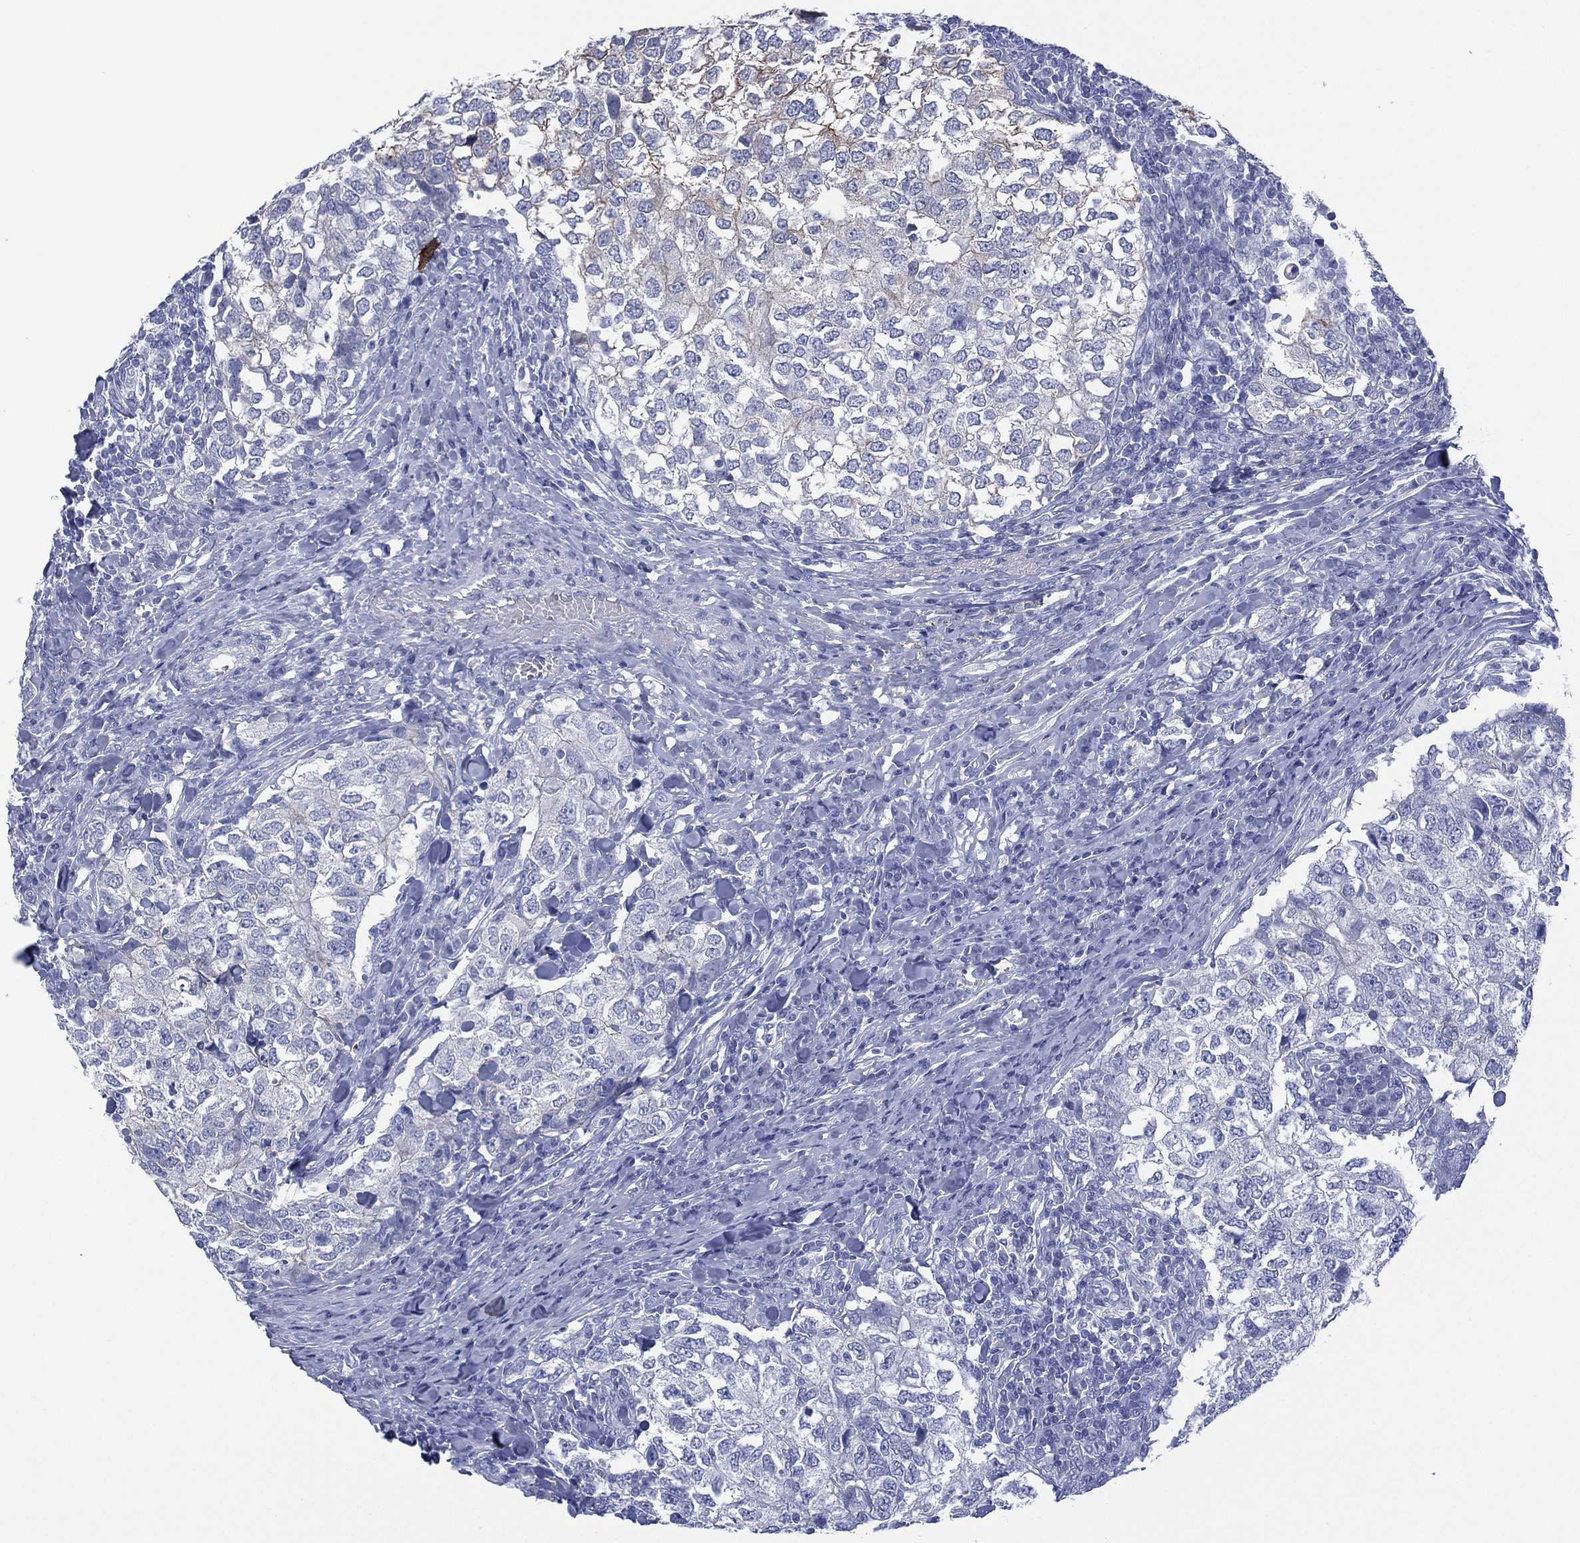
{"staining": {"intensity": "negative", "quantity": "none", "location": "none"}, "tissue": "breast cancer", "cell_type": "Tumor cells", "image_type": "cancer", "snomed": [{"axis": "morphology", "description": "Duct carcinoma"}, {"axis": "topography", "description": "Breast"}], "caption": "Immunohistochemistry (IHC) image of neoplastic tissue: breast cancer stained with DAB (3,3'-diaminobenzidine) shows no significant protein expression in tumor cells. (Brightfield microscopy of DAB IHC at high magnification).", "gene": "DSG1", "patient": {"sex": "female", "age": 30}}